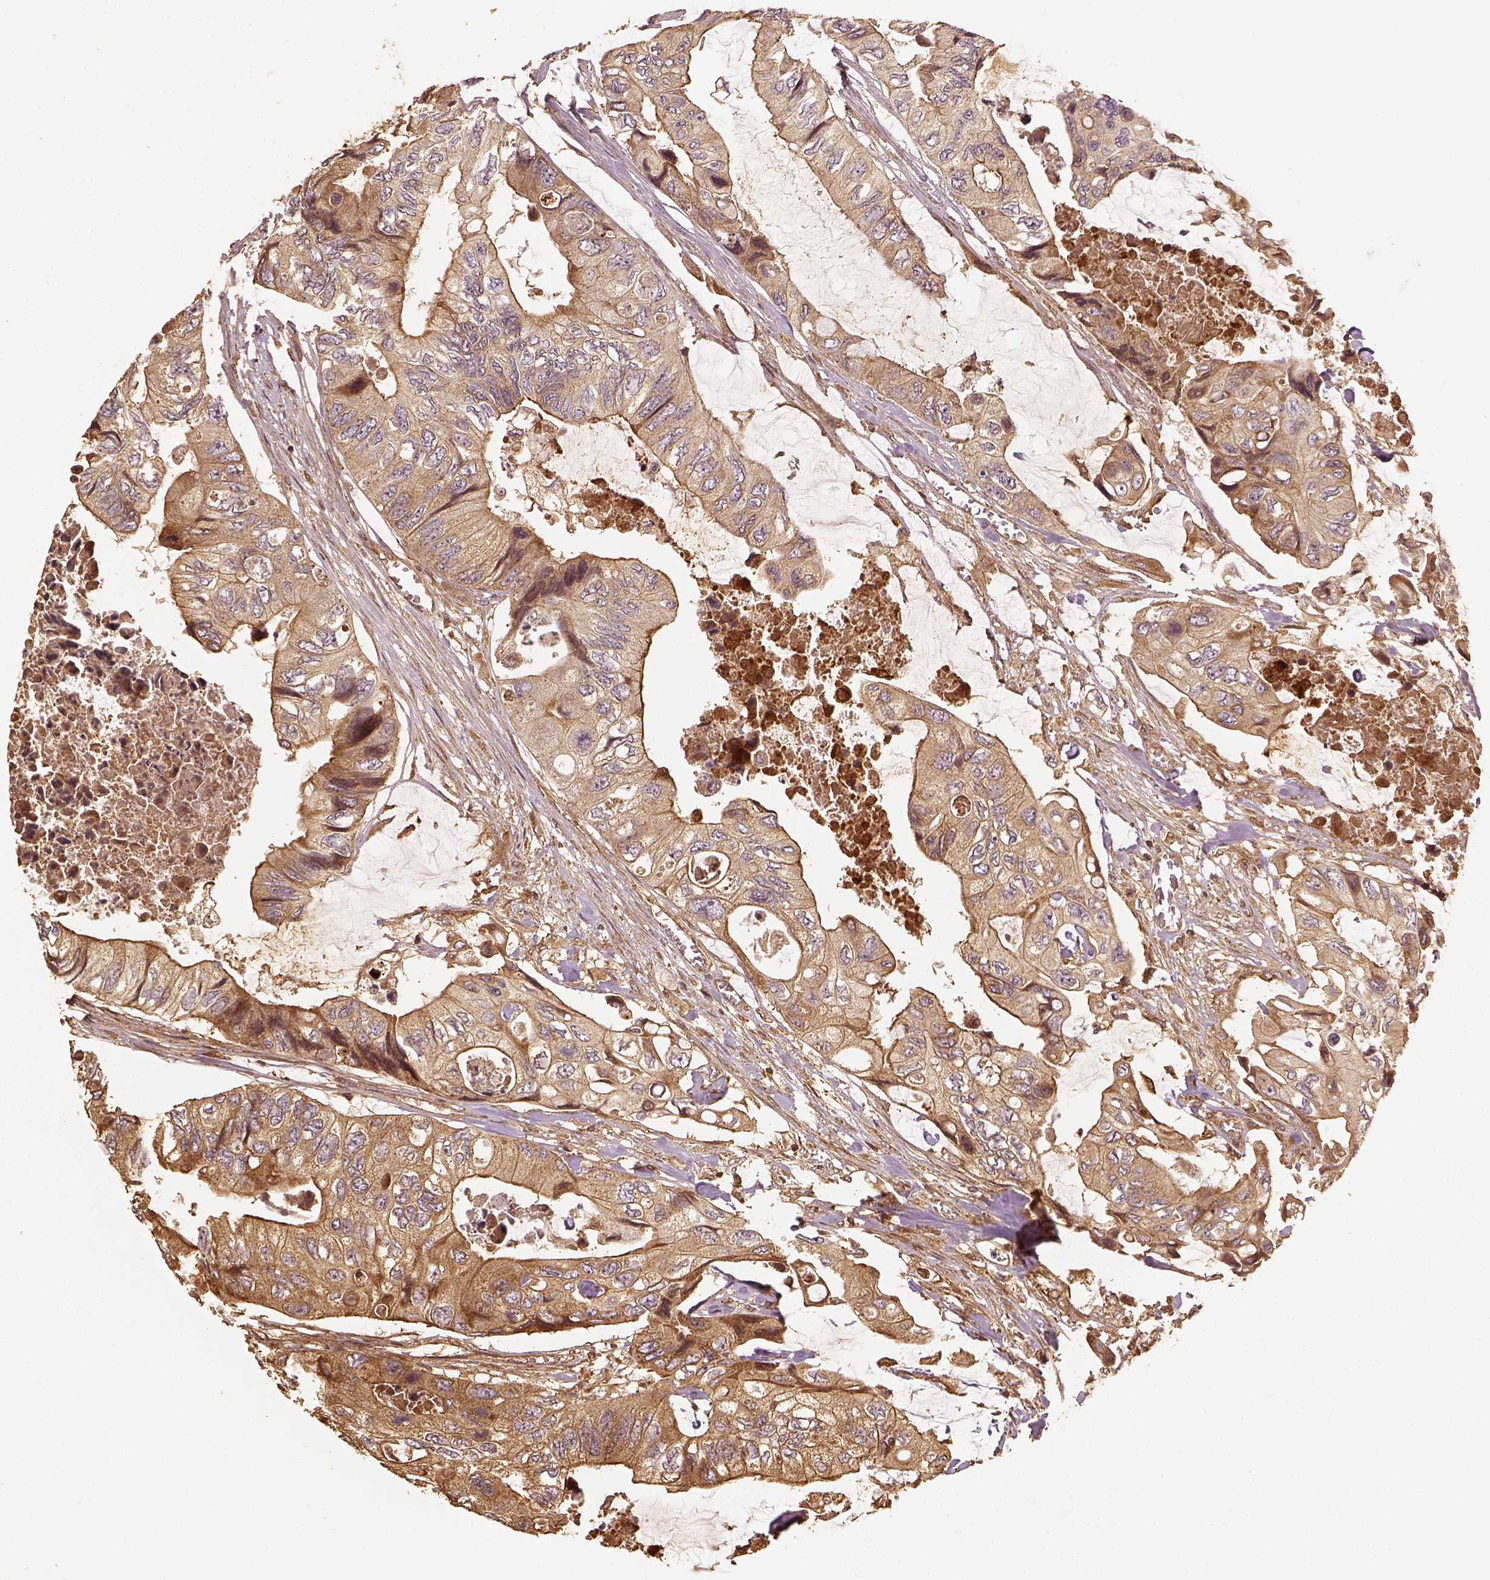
{"staining": {"intensity": "weak", "quantity": ">75%", "location": "cytoplasmic/membranous"}, "tissue": "colorectal cancer", "cell_type": "Tumor cells", "image_type": "cancer", "snomed": [{"axis": "morphology", "description": "Adenocarcinoma, NOS"}, {"axis": "topography", "description": "Rectum"}], "caption": "DAB (3,3'-diaminobenzidine) immunohistochemical staining of colorectal cancer displays weak cytoplasmic/membranous protein staining in about >75% of tumor cells.", "gene": "VEGFA", "patient": {"sex": "male", "age": 63}}